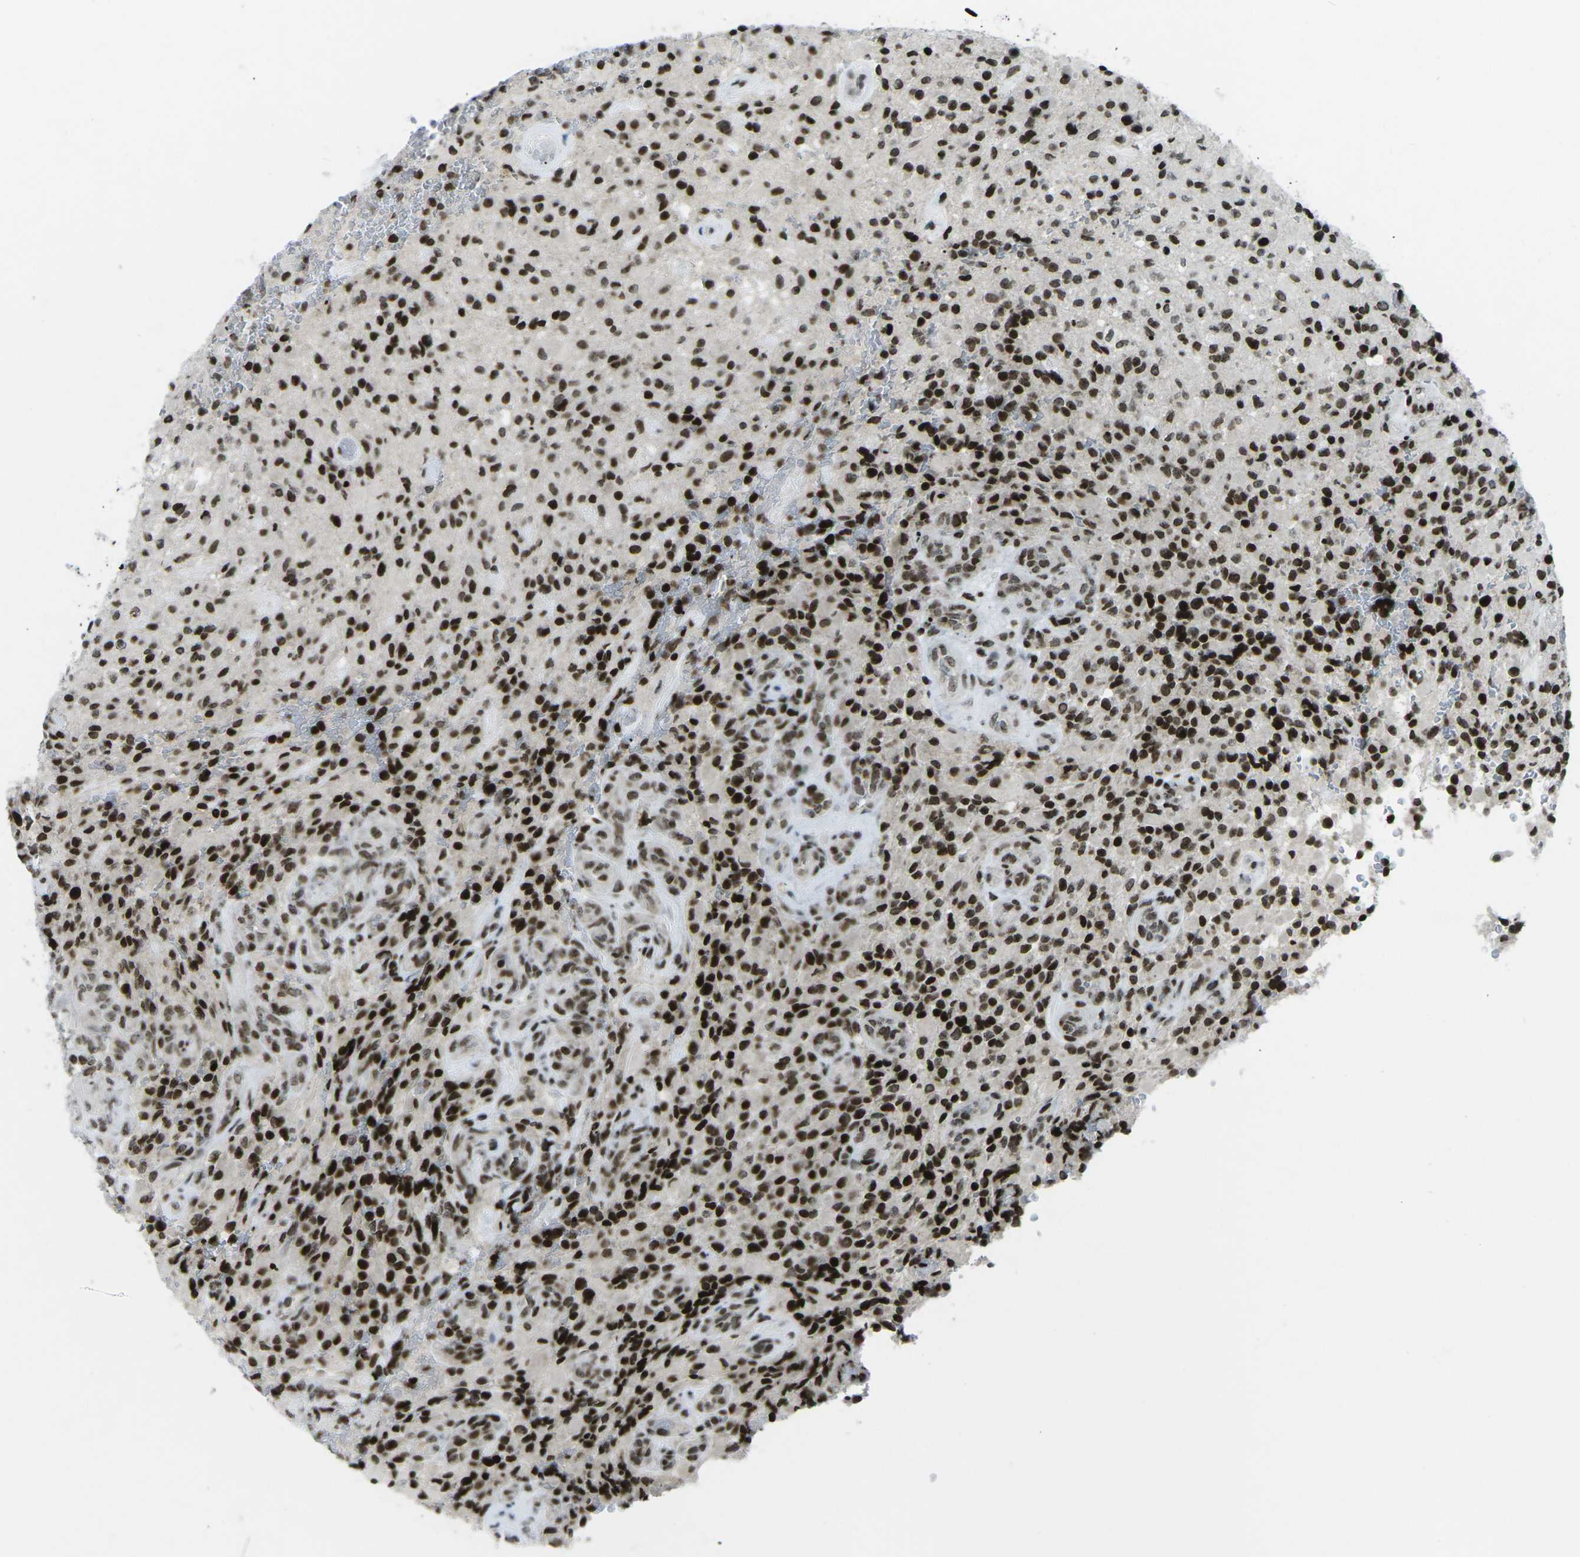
{"staining": {"intensity": "strong", "quantity": ">75%", "location": "nuclear"}, "tissue": "glioma", "cell_type": "Tumor cells", "image_type": "cancer", "snomed": [{"axis": "morphology", "description": "Glioma, malignant, High grade"}, {"axis": "topography", "description": "Brain"}], "caption": "DAB (3,3'-diaminobenzidine) immunohistochemical staining of glioma displays strong nuclear protein positivity in about >75% of tumor cells. Nuclei are stained in blue.", "gene": "EME1", "patient": {"sex": "male", "age": 71}}